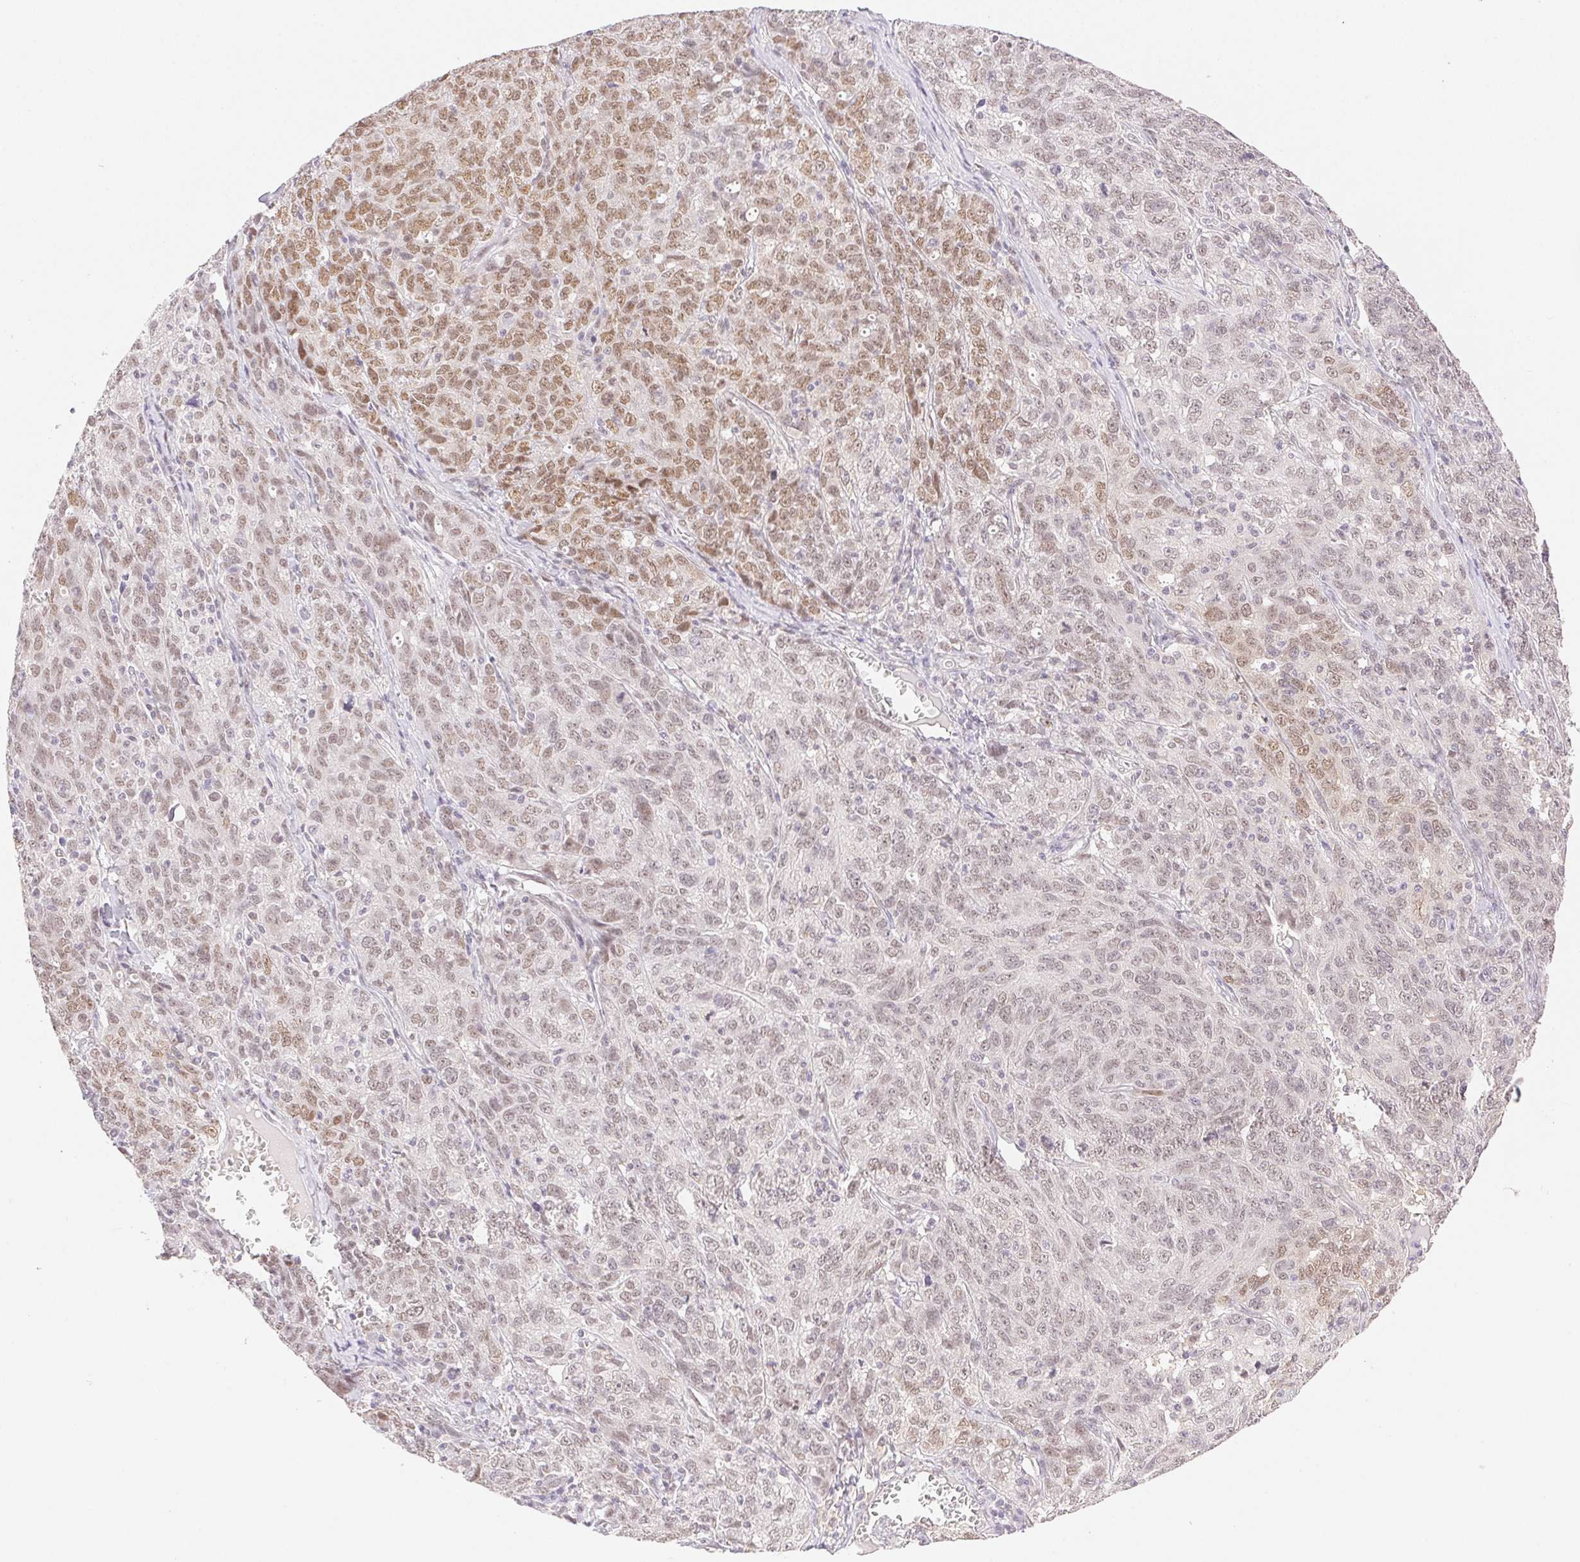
{"staining": {"intensity": "moderate", "quantity": "25%-75%", "location": "nuclear"}, "tissue": "ovarian cancer", "cell_type": "Tumor cells", "image_type": "cancer", "snomed": [{"axis": "morphology", "description": "Cystadenocarcinoma, serous, NOS"}, {"axis": "topography", "description": "Ovary"}], "caption": "The histopathology image exhibits staining of ovarian cancer (serous cystadenocarcinoma), revealing moderate nuclear protein staining (brown color) within tumor cells.", "gene": "H2AZ2", "patient": {"sex": "female", "age": 71}}